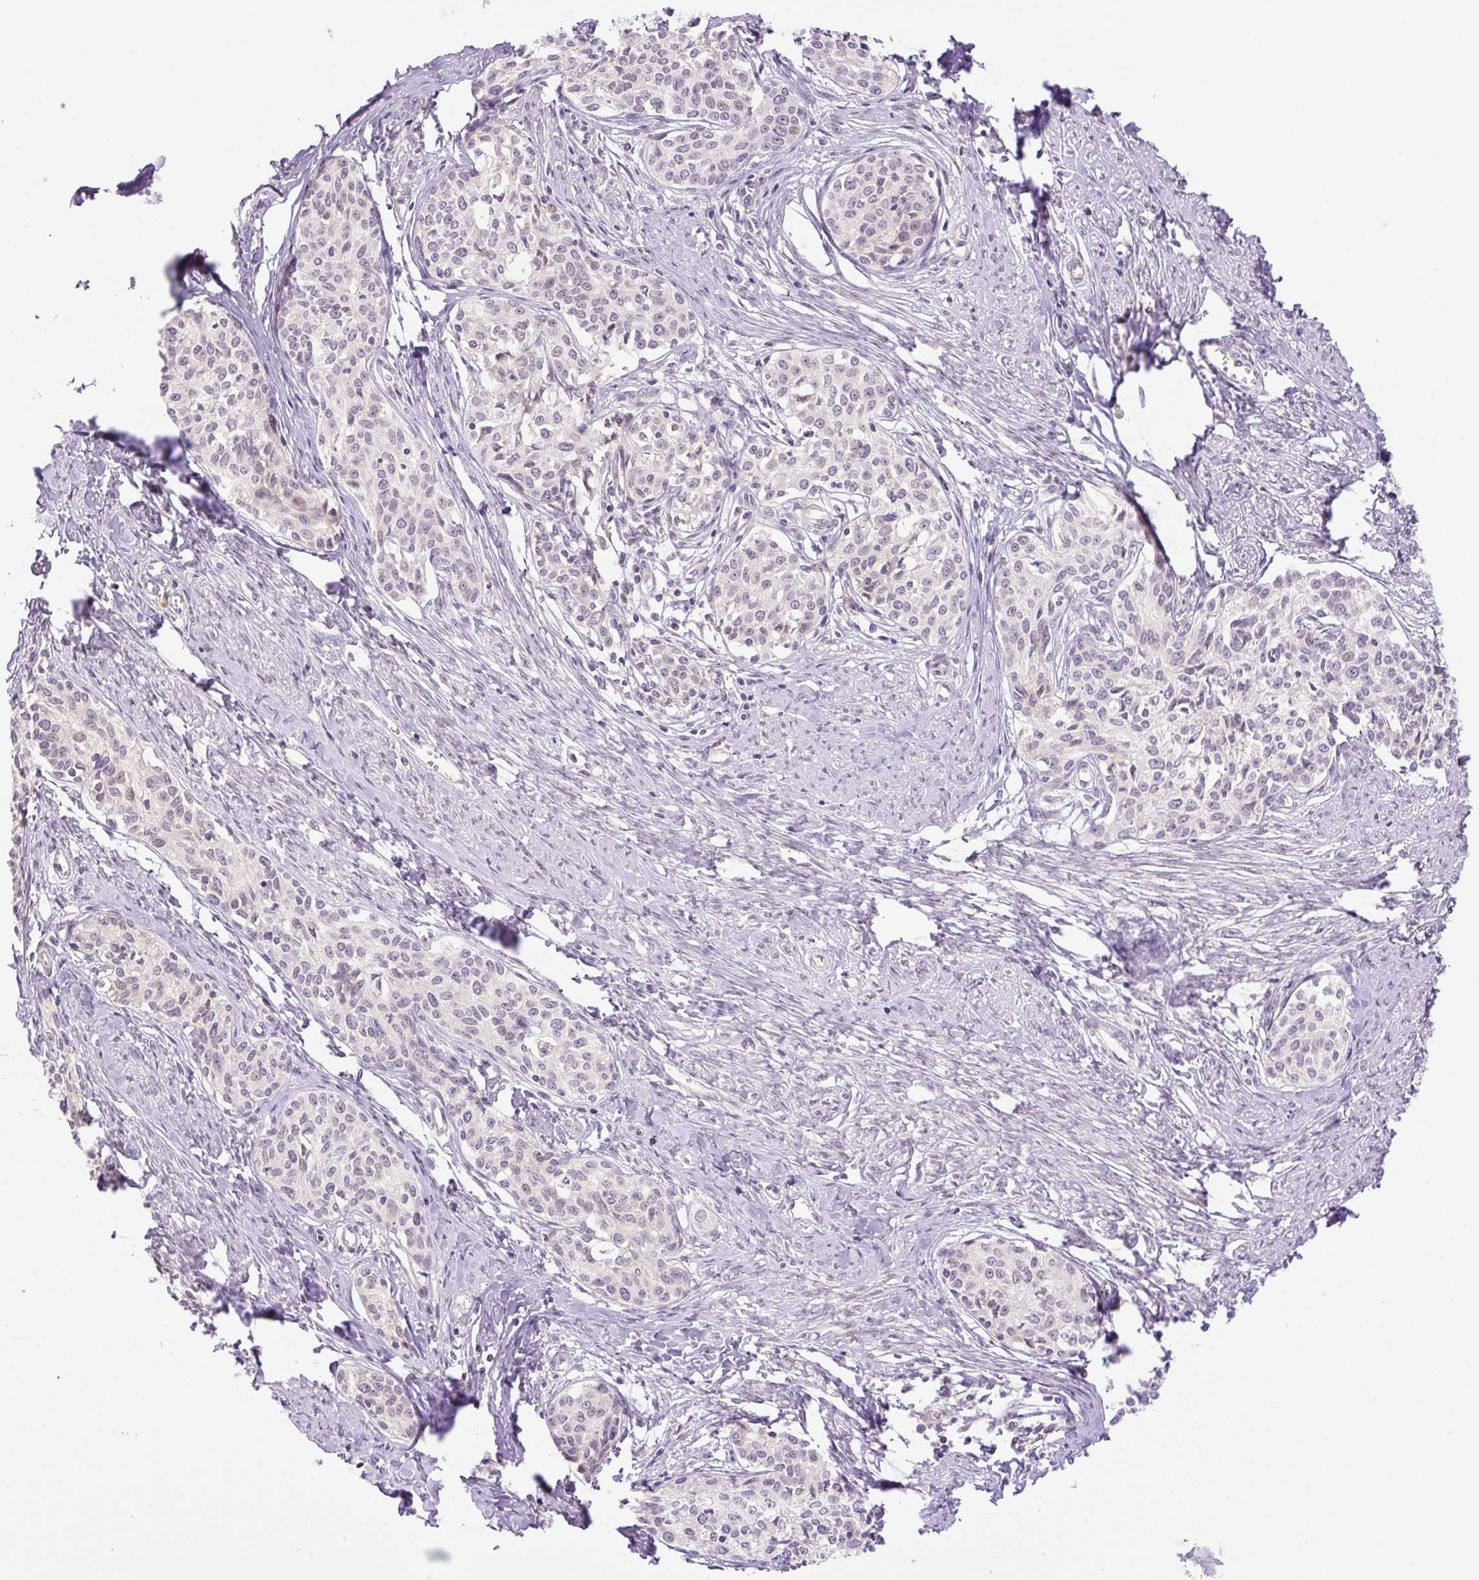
{"staining": {"intensity": "negative", "quantity": "none", "location": "none"}, "tissue": "cervical cancer", "cell_type": "Tumor cells", "image_type": "cancer", "snomed": [{"axis": "morphology", "description": "Squamous cell carcinoma, NOS"}, {"axis": "morphology", "description": "Adenocarcinoma, NOS"}, {"axis": "topography", "description": "Cervix"}], "caption": "Tumor cells are negative for protein expression in human cervical adenocarcinoma.", "gene": "HABP4", "patient": {"sex": "female", "age": 52}}